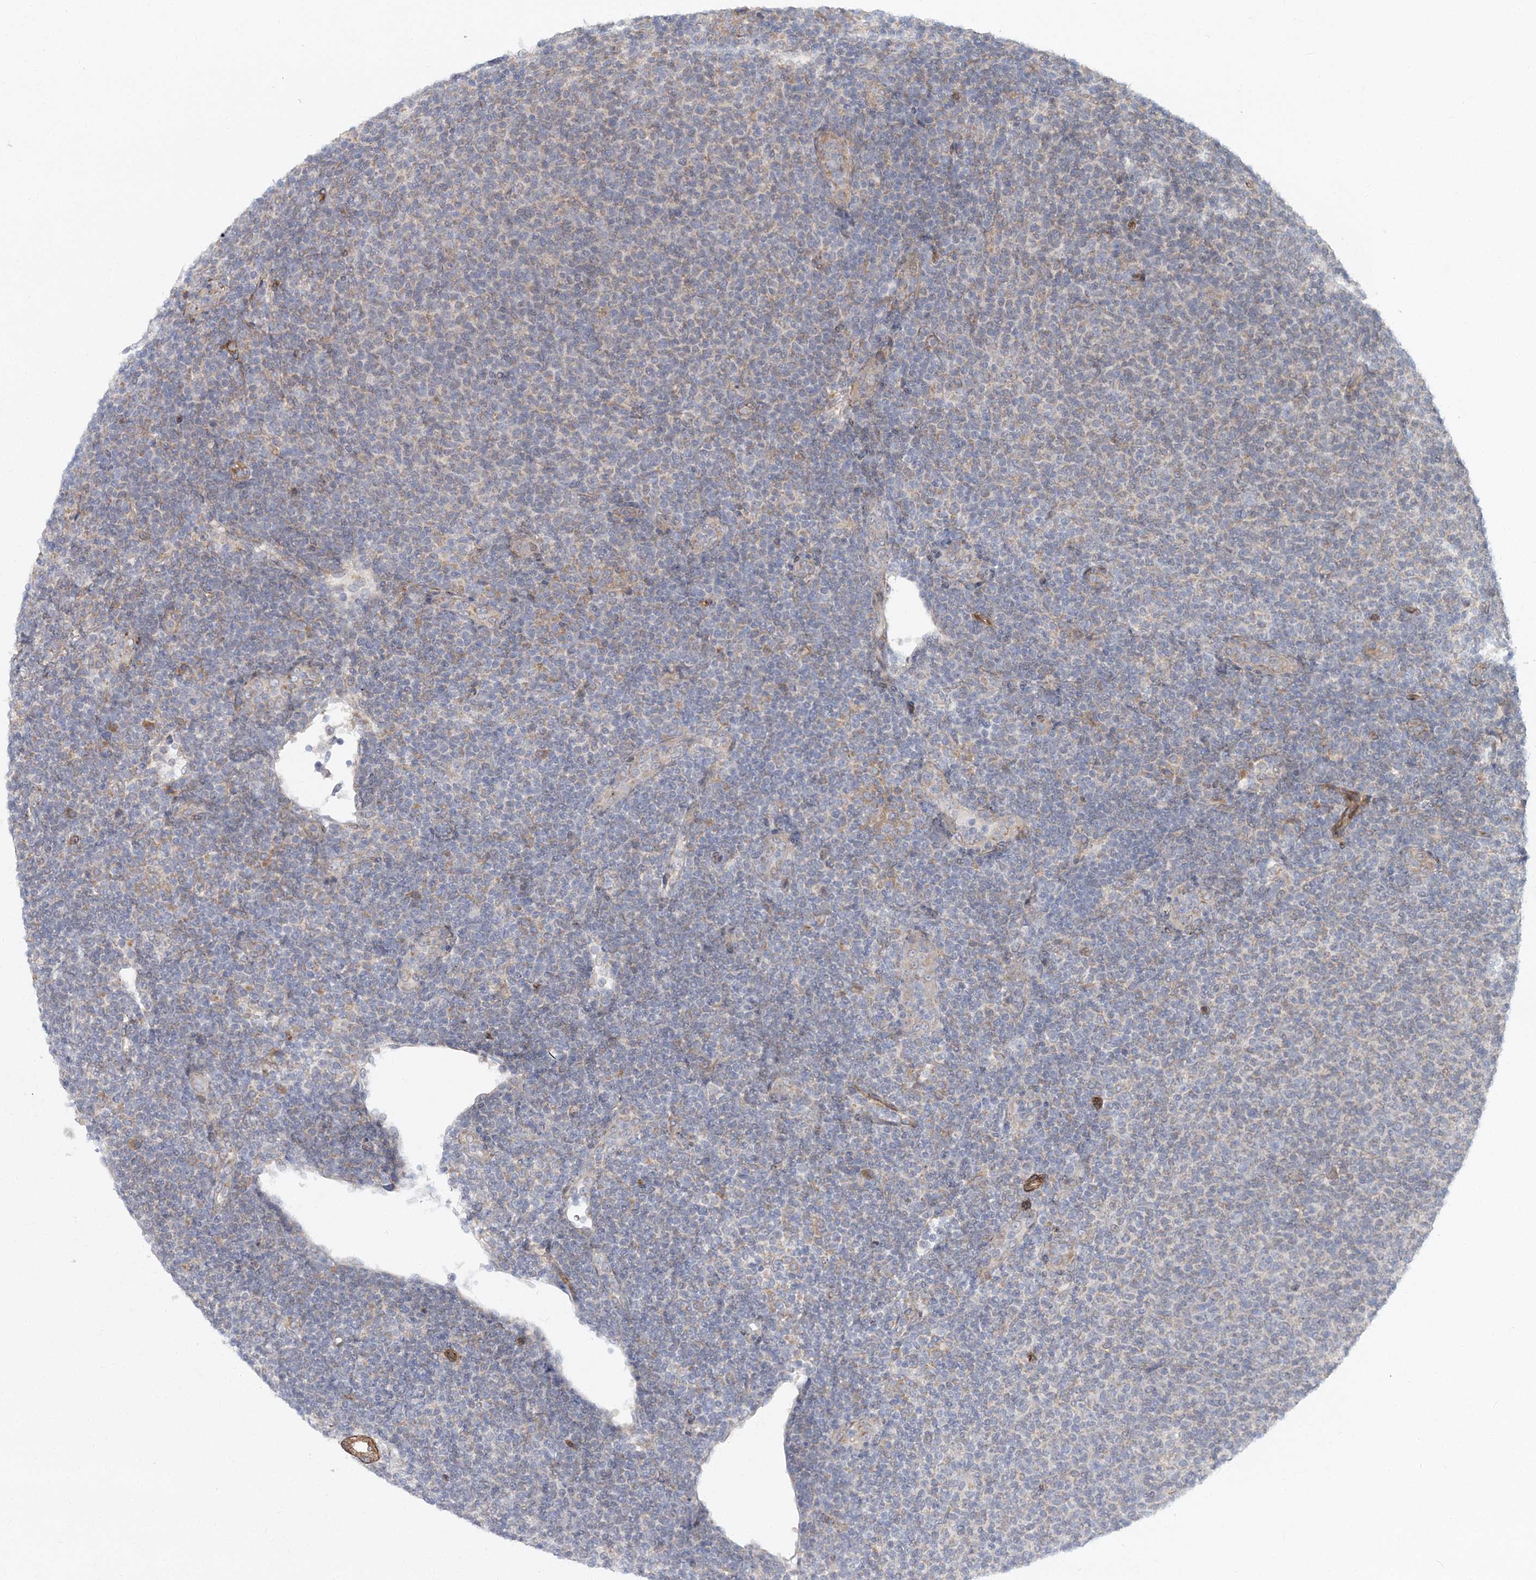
{"staining": {"intensity": "negative", "quantity": "none", "location": "none"}, "tissue": "lymphoma", "cell_type": "Tumor cells", "image_type": "cancer", "snomed": [{"axis": "morphology", "description": "Malignant lymphoma, non-Hodgkin's type, Low grade"}, {"axis": "topography", "description": "Lymph node"}], "caption": "IHC of lymphoma shows no staining in tumor cells.", "gene": "NBAS", "patient": {"sex": "male", "age": 66}}